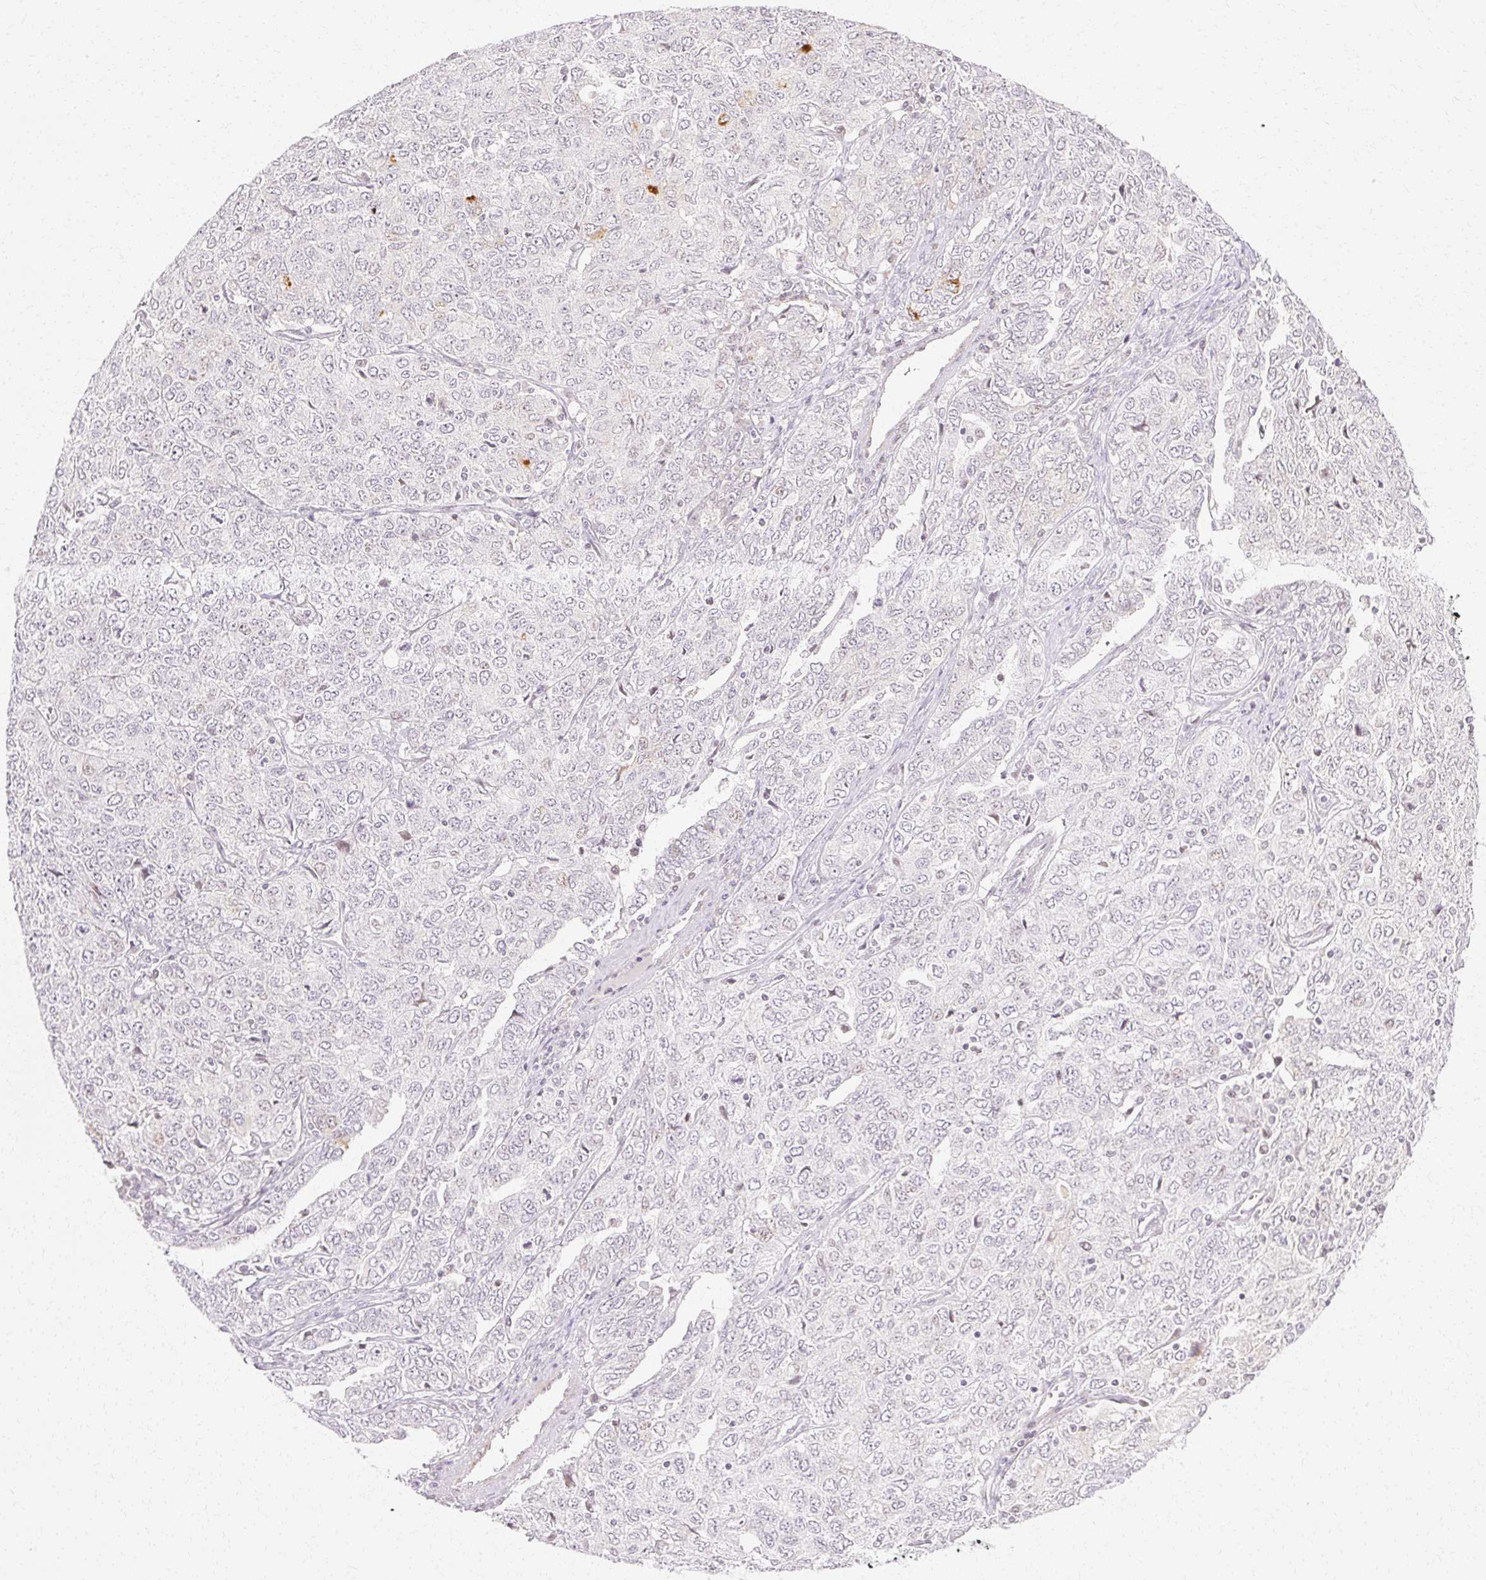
{"staining": {"intensity": "negative", "quantity": "none", "location": "none"}, "tissue": "ovarian cancer", "cell_type": "Tumor cells", "image_type": "cancer", "snomed": [{"axis": "morphology", "description": "Carcinoma, endometroid"}, {"axis": "topography", "description": "Ovary"}], "caption": "A micrograph of ovarian cancer (endometroid carcinoma) stained for a protein demonstrates no brown staining in tumor cells.", "gene": "C3orf49", "patient": {"sex": "female", "age": 62}}